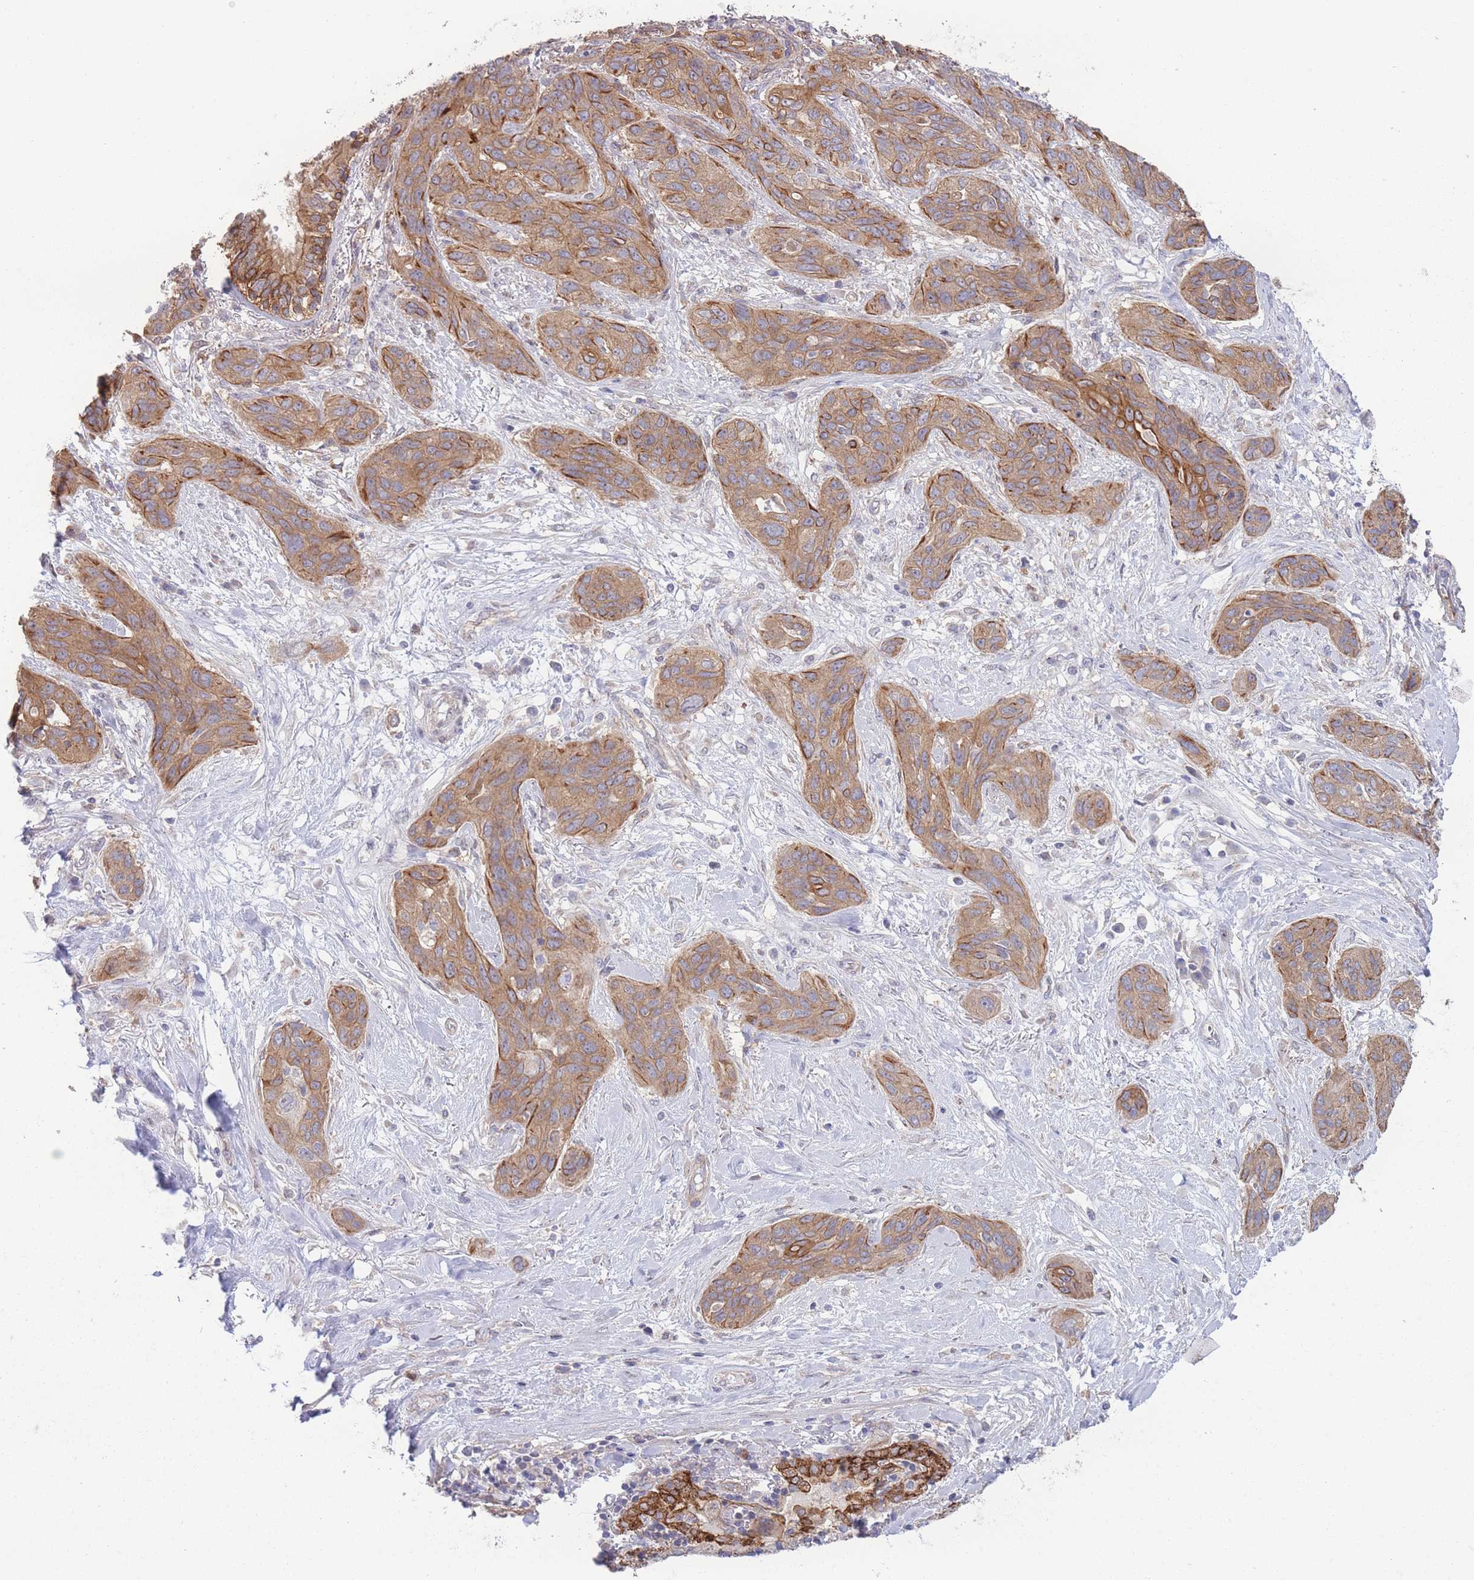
{"staining": {"intensity": "moderate", "quantity": ">75%", "location": "cytoplasmic/membranous"}, "tissue": "lung cancer", "cell_type": "Tumor cells", "image_type": "cancer", "snomed": [{"axis": "morphology", "description": "Squamous cell carcinoma, NOS"}, {"axis": "topography", "description": "Lung"}], "caption": "Immunohistochemical staining of human squamous cell carcinoma (lung) shows moderate cytoplasmic/membranous protein expression in approximately >75% of tumor cells.", "gene": "STEAP3", "patient": {"sex": "female", "age": 70}}